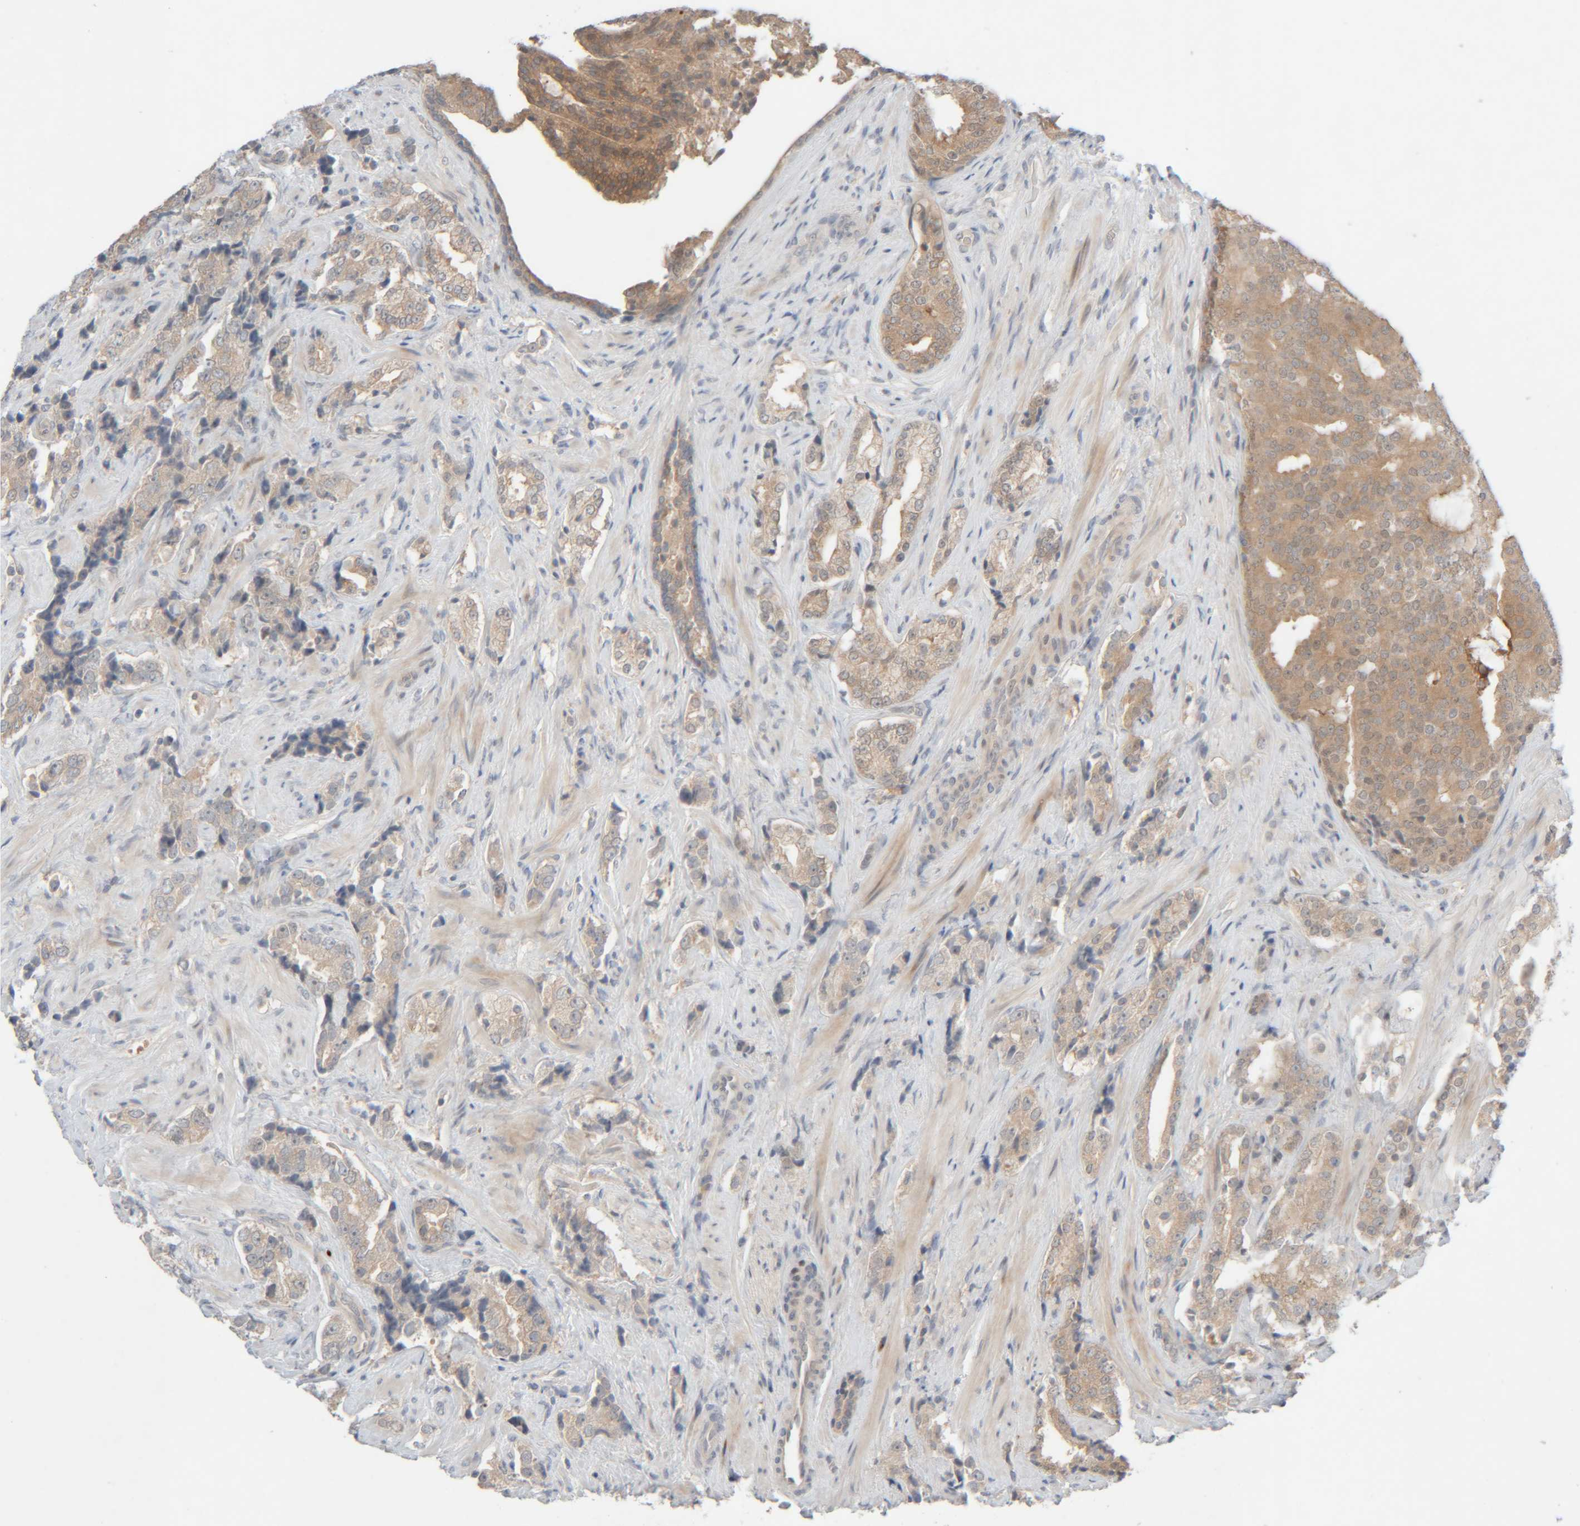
{"staining": {"intensity": "moderate", "quantity": "25%-75%", "location": "cytoplasmic/membranous"}, "tissue": "prostate cancer", "cell_type": "Tumor cells", "image_type": "cancer", "snomed": [{"axis": "morphology", "description": "Adenocarcinoma, High grade"}, {"axis": "topography", "description": "Prostate"}], "caption": "Approximately 25%-75% of tumor cells in human high-grade adenocarcinoma (prostate) reveal moderate cytoplasmic/membranous protein positivity as visualized by brown immunohistochemical staining.", "gene": "CHKA", "patient": {"sex": "male", "age": 71}}